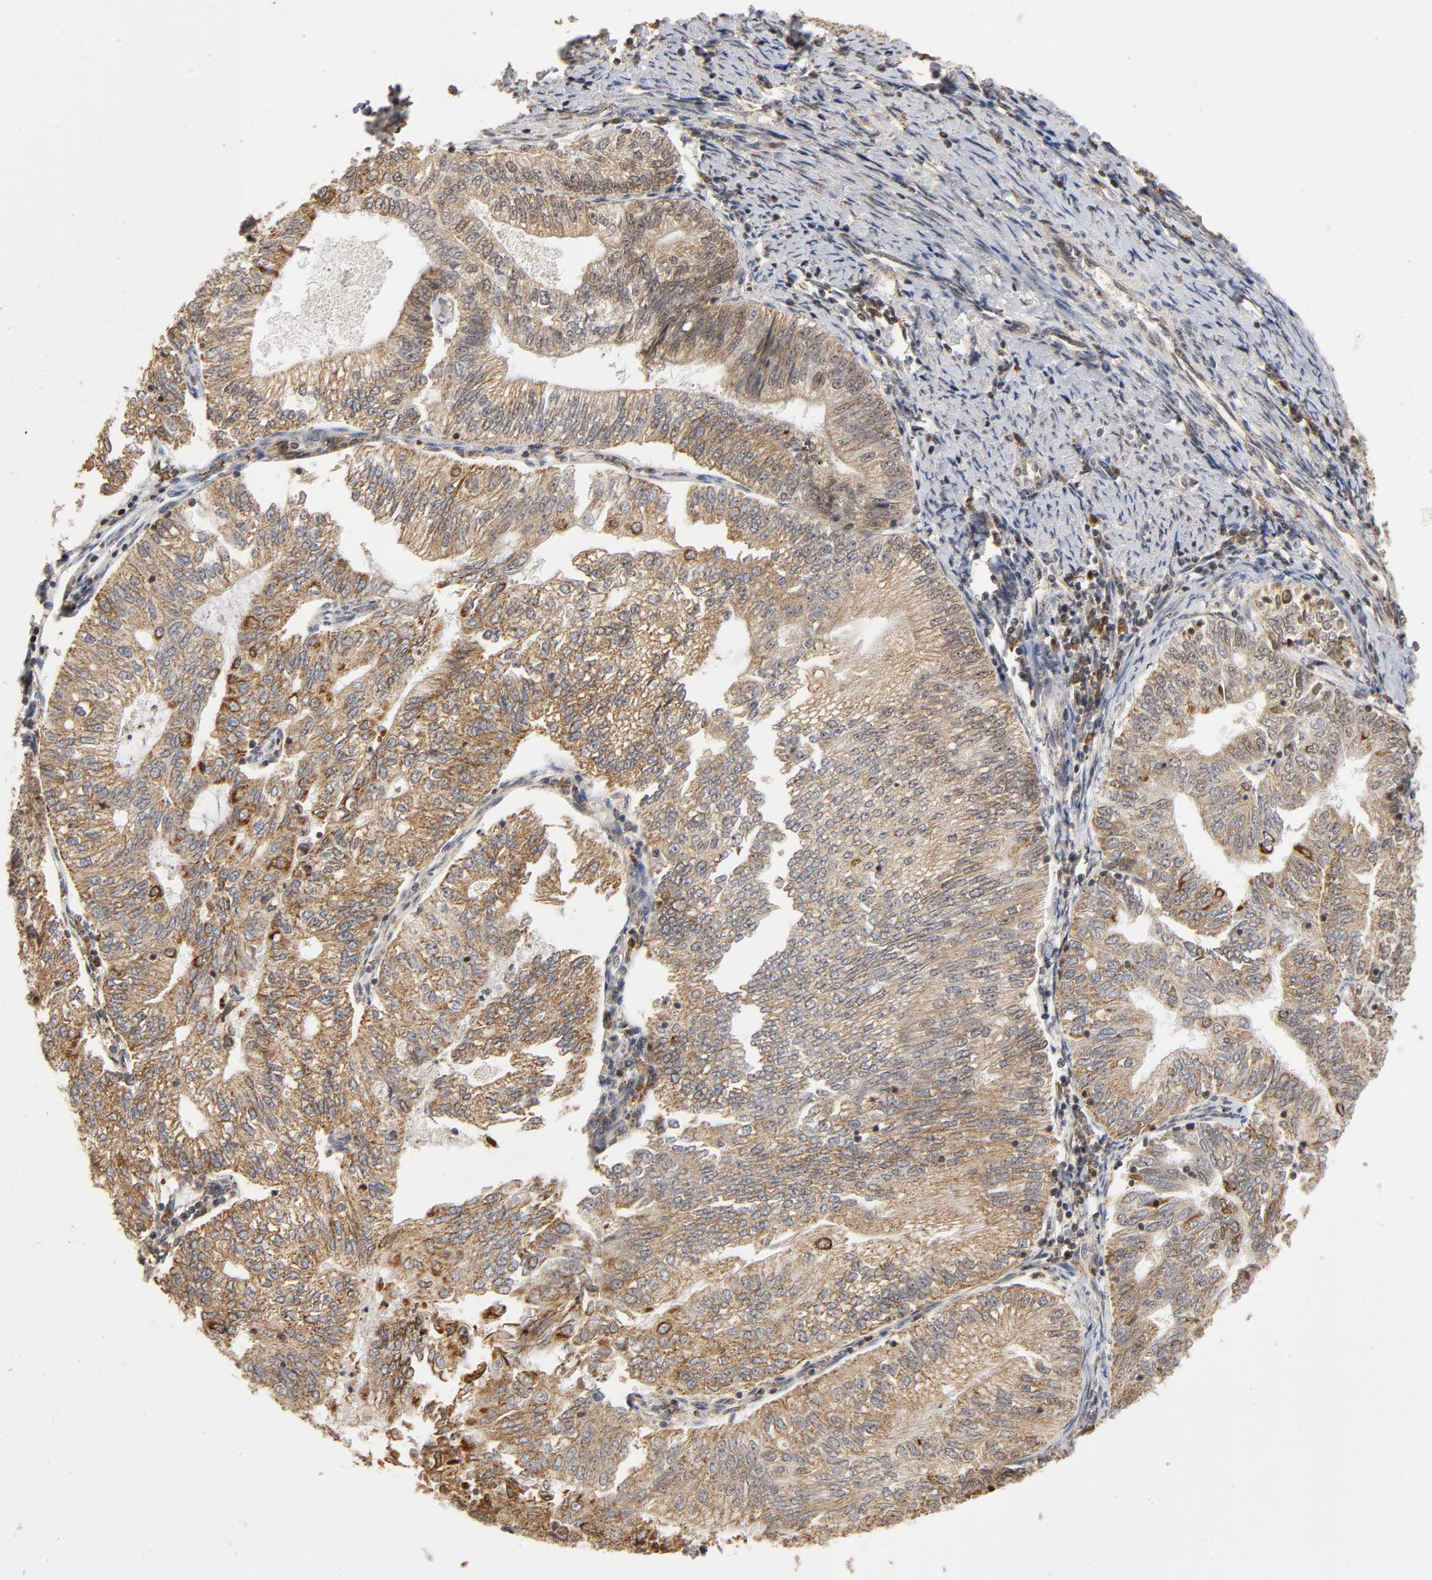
{"staining": {"intensity": "moderate", "quantity": ">75%", "location": "cytoplasmic/membranous,nuclear"}, "tissue": "endometrial cancer", "cell_type": "Tumor cells", "image_type": "cancer", "snomed": [{"axis": "morphology", "description": "Adenocarcinoma, NOS"}, {"axis": "topography", "description": "Endometrium"}], "caption": "A histopathology image showing moderate cytoplasmic/membranous and nuclear positivity in approximately >75% of tumor cells in adenocarcinoma (endometrial), as visualized by brown immunohistochemical staining.", "gene": "RNF122", "patient": {"sex": "female", "age": 69}}